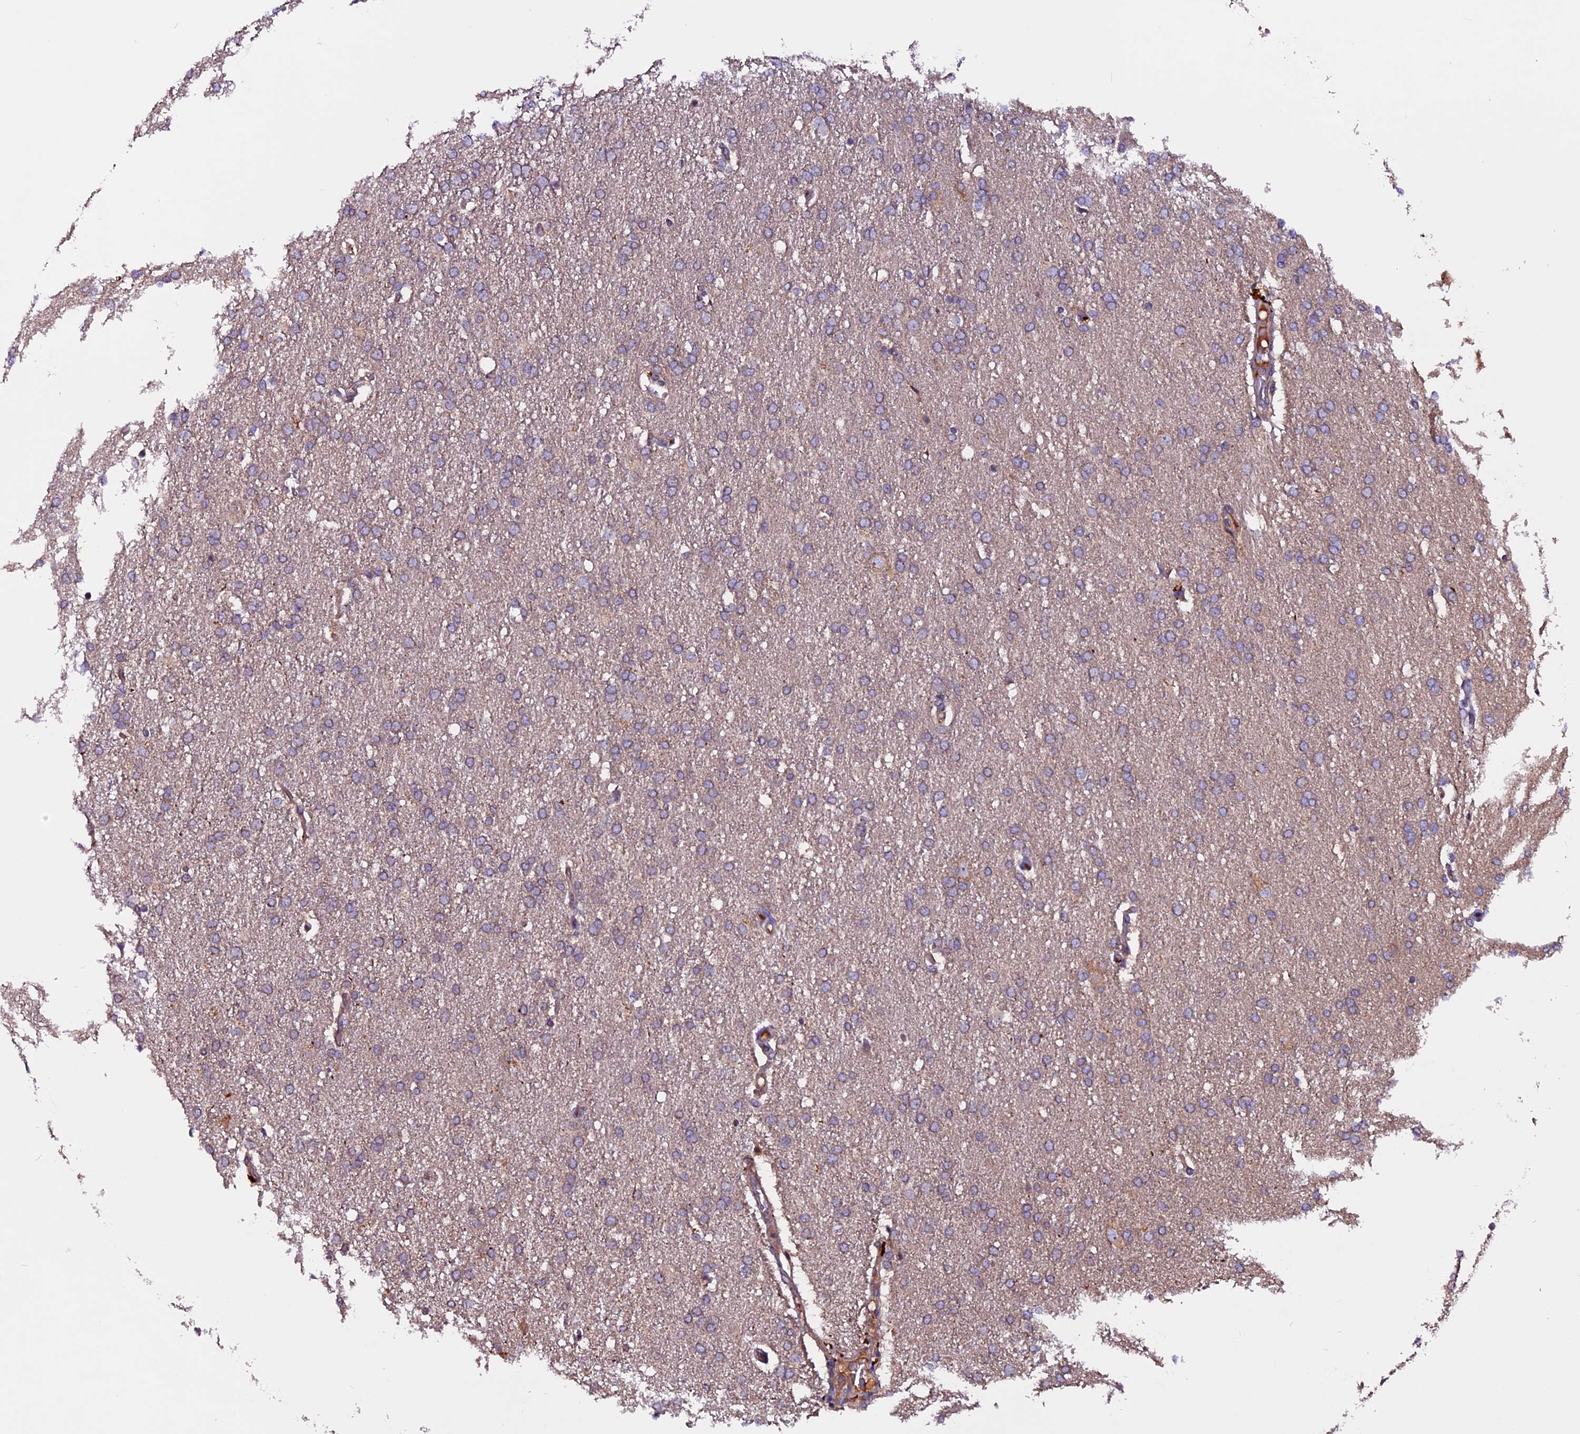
{"staining": {"intensity": "negative", "quantity": "none", "location": "none"}, "tissue": "glioma", "cell_type": "Tumor cells", "image_type": "cancer", "snomed": [{"axis": "morphology", "description": "Glioma, malignant, High grade"}, {"axis": "topography", "description": "Brain"}], "caption": "Photomicrograph shows no significant protein staining in tumor cells of malignant glioma (high-grade).", "gene": "ZNF598", "patient": {"sex": "male", "age": 72}}